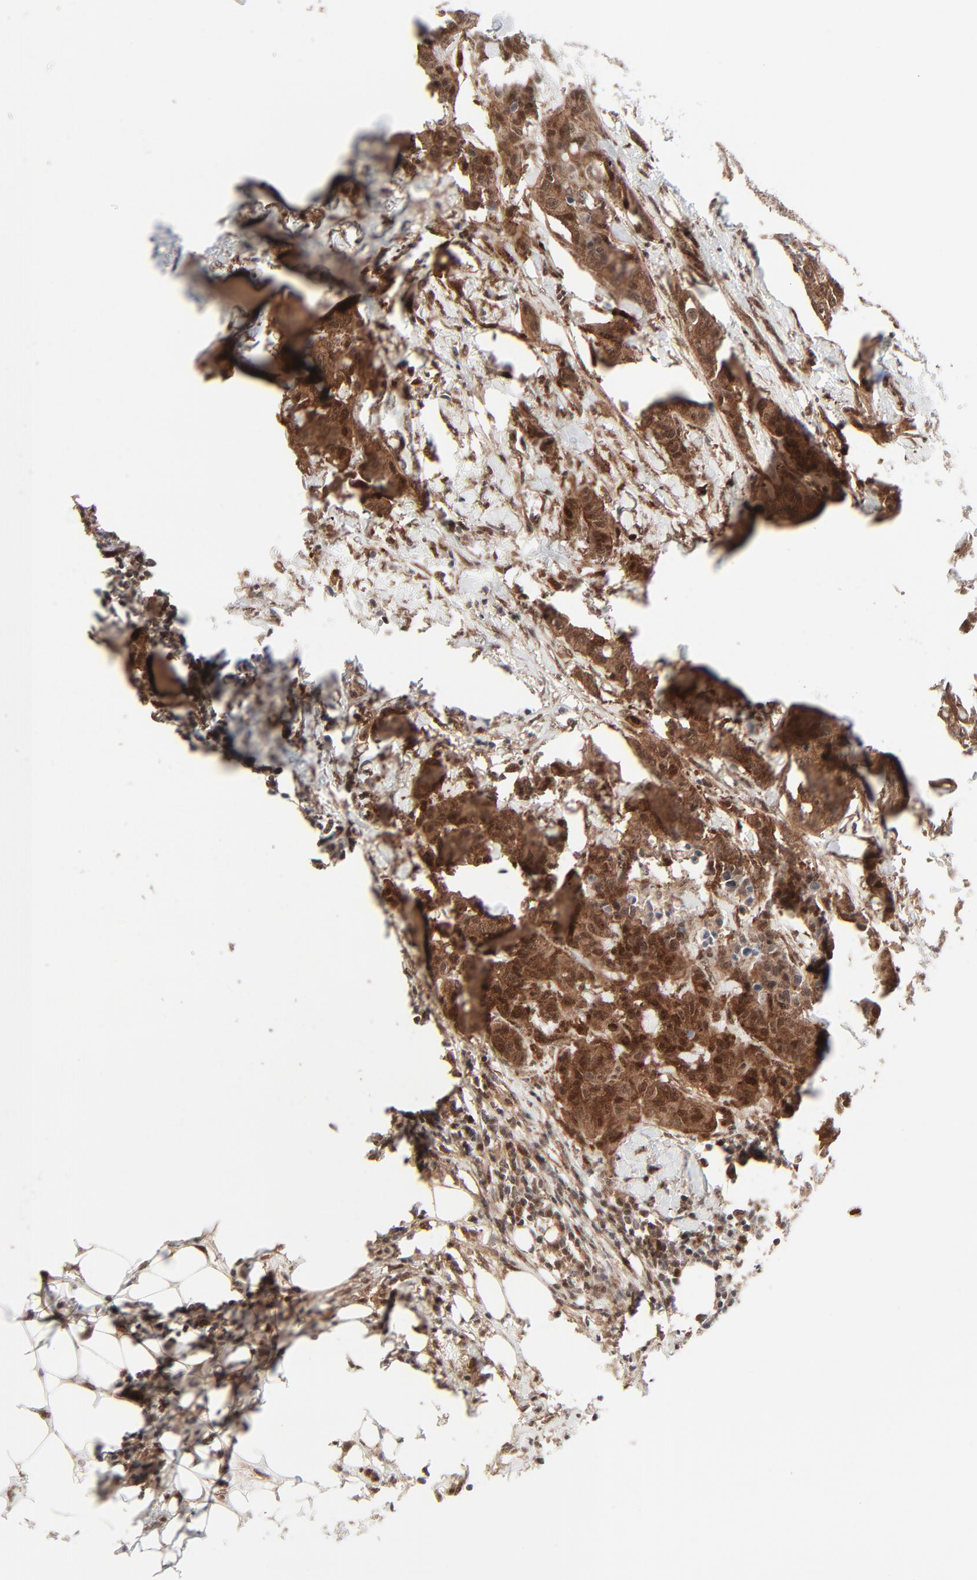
{"staining": {"intensity": "strong", "quantity": ">75%", "location": "cytoplasmic/membranous,nuclear"}, "tissue": "breast cancer", "cell_type": "Tumor cells", "image_type": "cancer", "snomed": [{"axis": "morphology", "description": "Duct carcinoma"}, {"axis": "topography", "description": "Breast"}], "caption": "Strong cytoplasmic/membranous and nuclear staining for a protein is present in approximately >75% of tumor cells of breast cancer using immunohistochemistry (IHC).", "gene": "AKT1", "patient": {"sex": "female", "age": 40}}